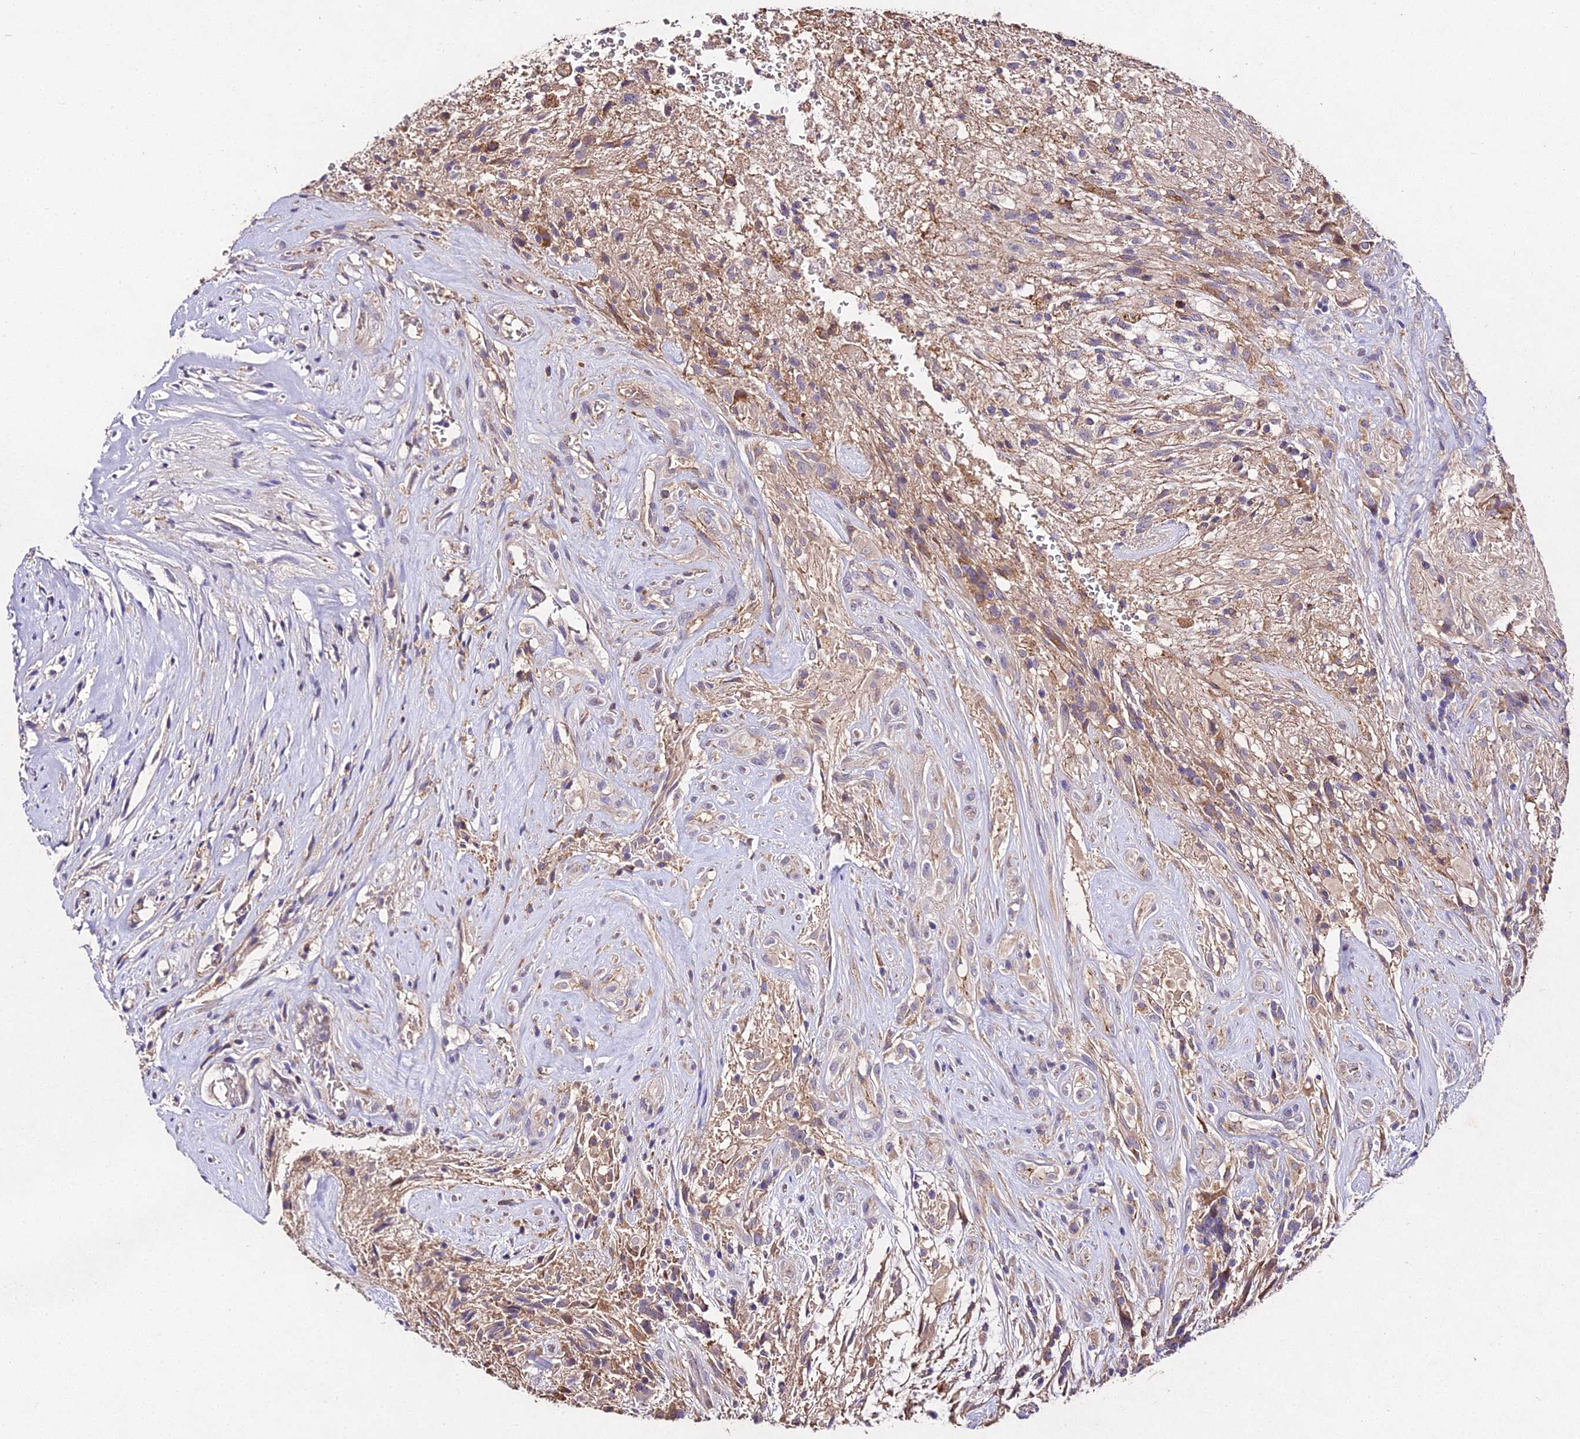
{"staining": {"intensity": "weak", "quantity": "<25%", "location": "cytoplasmic/membranous"}, "tissue": "glioma", "cell_type": "Tumor cells", "image_type": "cancer", "snomed": [{"axis": "morphology", "description": "Glioma, malignant, High grade"}, {"axis": "topography", "description": "Brain"}], "caption": "The histopathology image displays no staining of tumor cells in malignant high-grade glioma.", "gene": "AP3M2", "patient": {"sex": "male", "age": 56}}